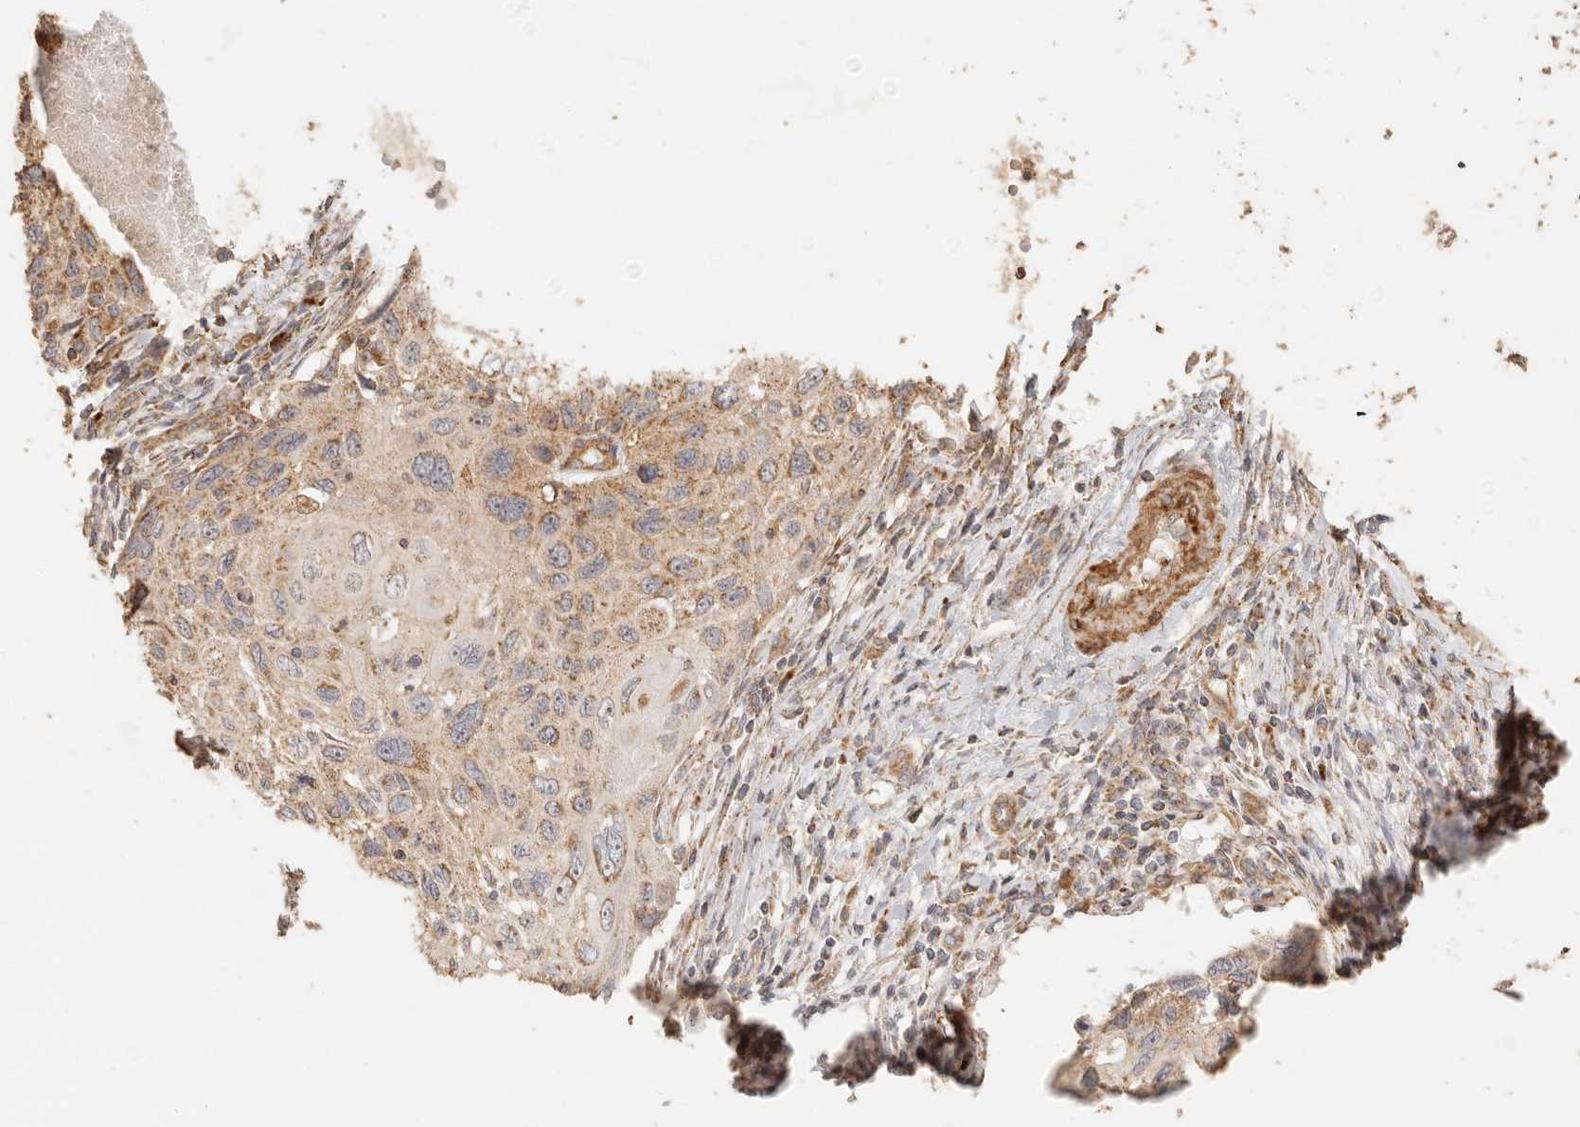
{"staining": {"intensity": "weak", "quantity": ">75%", "location": "cytoplasmic/membranous"}, "tissue": "cervical cancer", "cell_type": "Tumor cells", "image_type": "cancer", "snomed": [{"axis": "morphology", "description": "Squamous cell carcinoma, NOS"}, {"axis": "topography", "description": "Cervix"}], "caption": "Immunohistochemical staining of cervical squamous cell carcinoma exhibits weak cytoplasmic/membranous protein expression in about >75% of tumor cells. (DAB (3,3'-diaminobenzidine) = brown stain, brightfield microscopy at high magnification).", "gene": "PTPN22", "patient": {"sex": "female", "age": 70}}